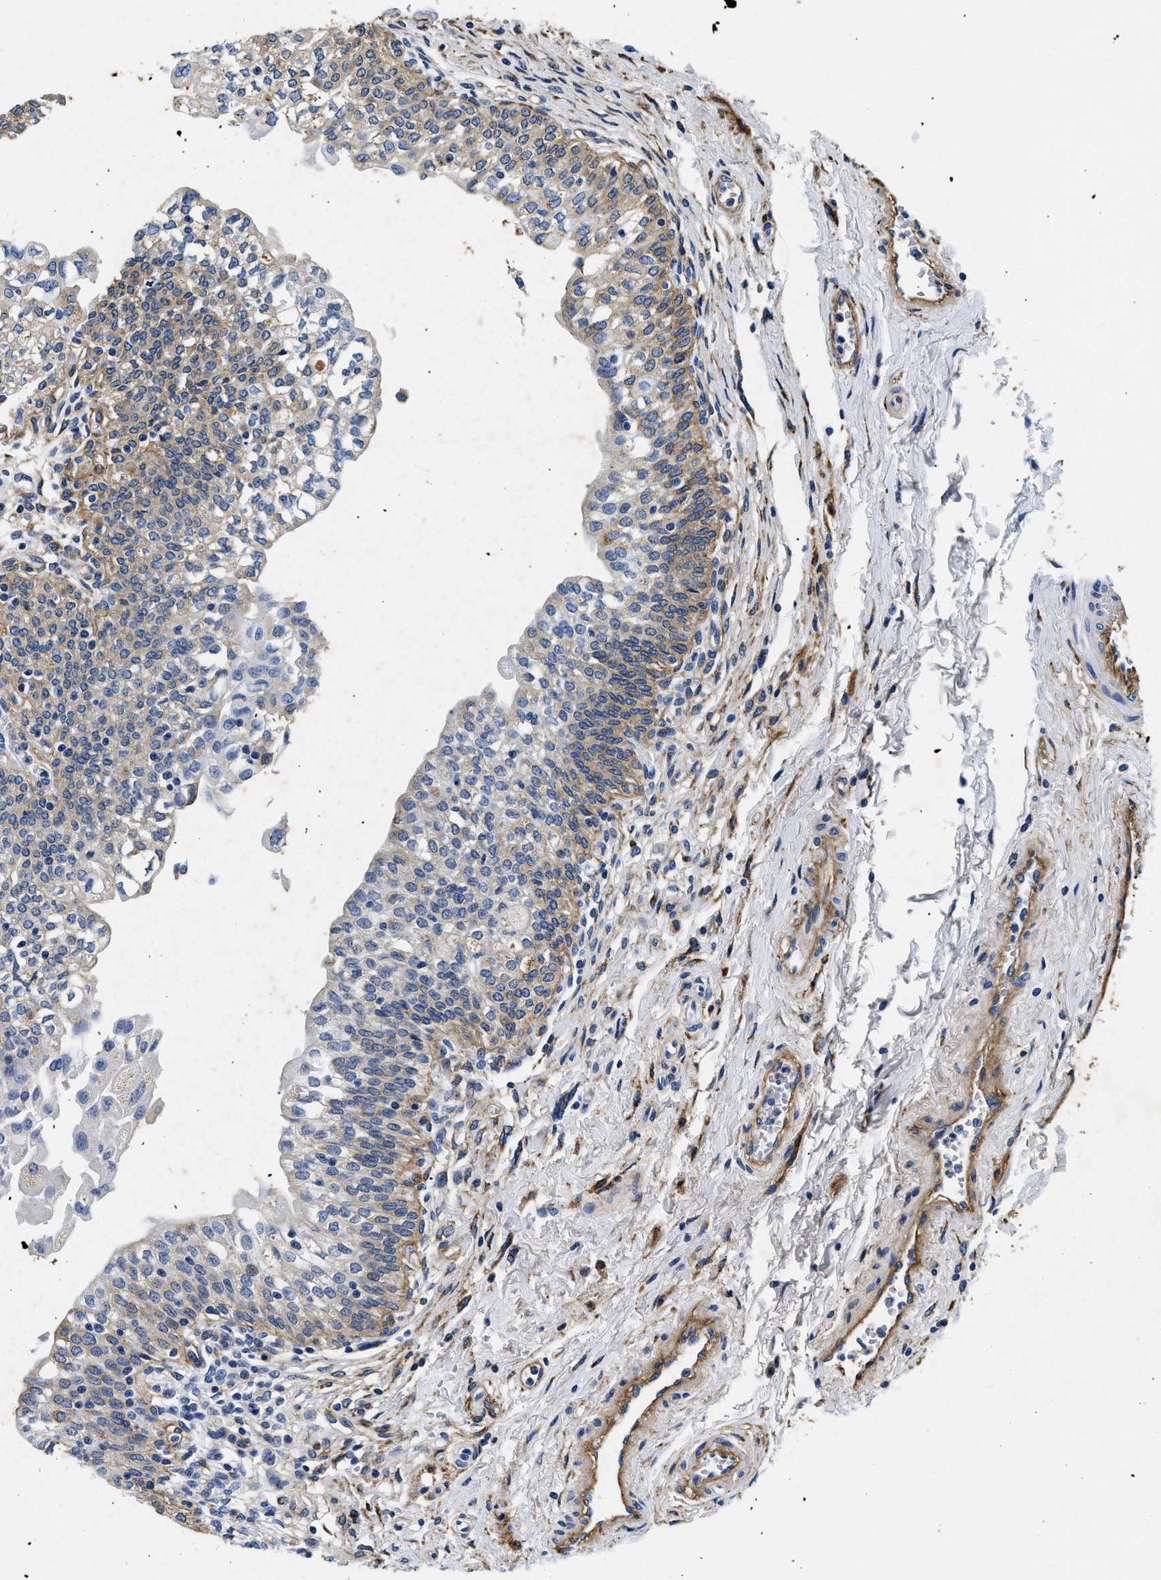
{"staining": {"intensity": "moderate", "quantity": "<25%", "location": "cytoplasmic/membranous"}, "tissue": "urinary bladder", "cell_type": "Urothelial cells", "image_type": "normal", "snomed": [{"axis": "morphology", "description": "Normal tissue, NOS"}, {"axis": "topography", "description": "Urinary bladder"}], "caption": "This photomicrograph displays immunohistochemistry (IHC) staining of normal human urinary bladder, with low moderate cytoplasmic/membranous positivity in approximately <25% of urothelial cells.", "gene": "LAMA3", "patient": {"sex": "male", "age": 55}}